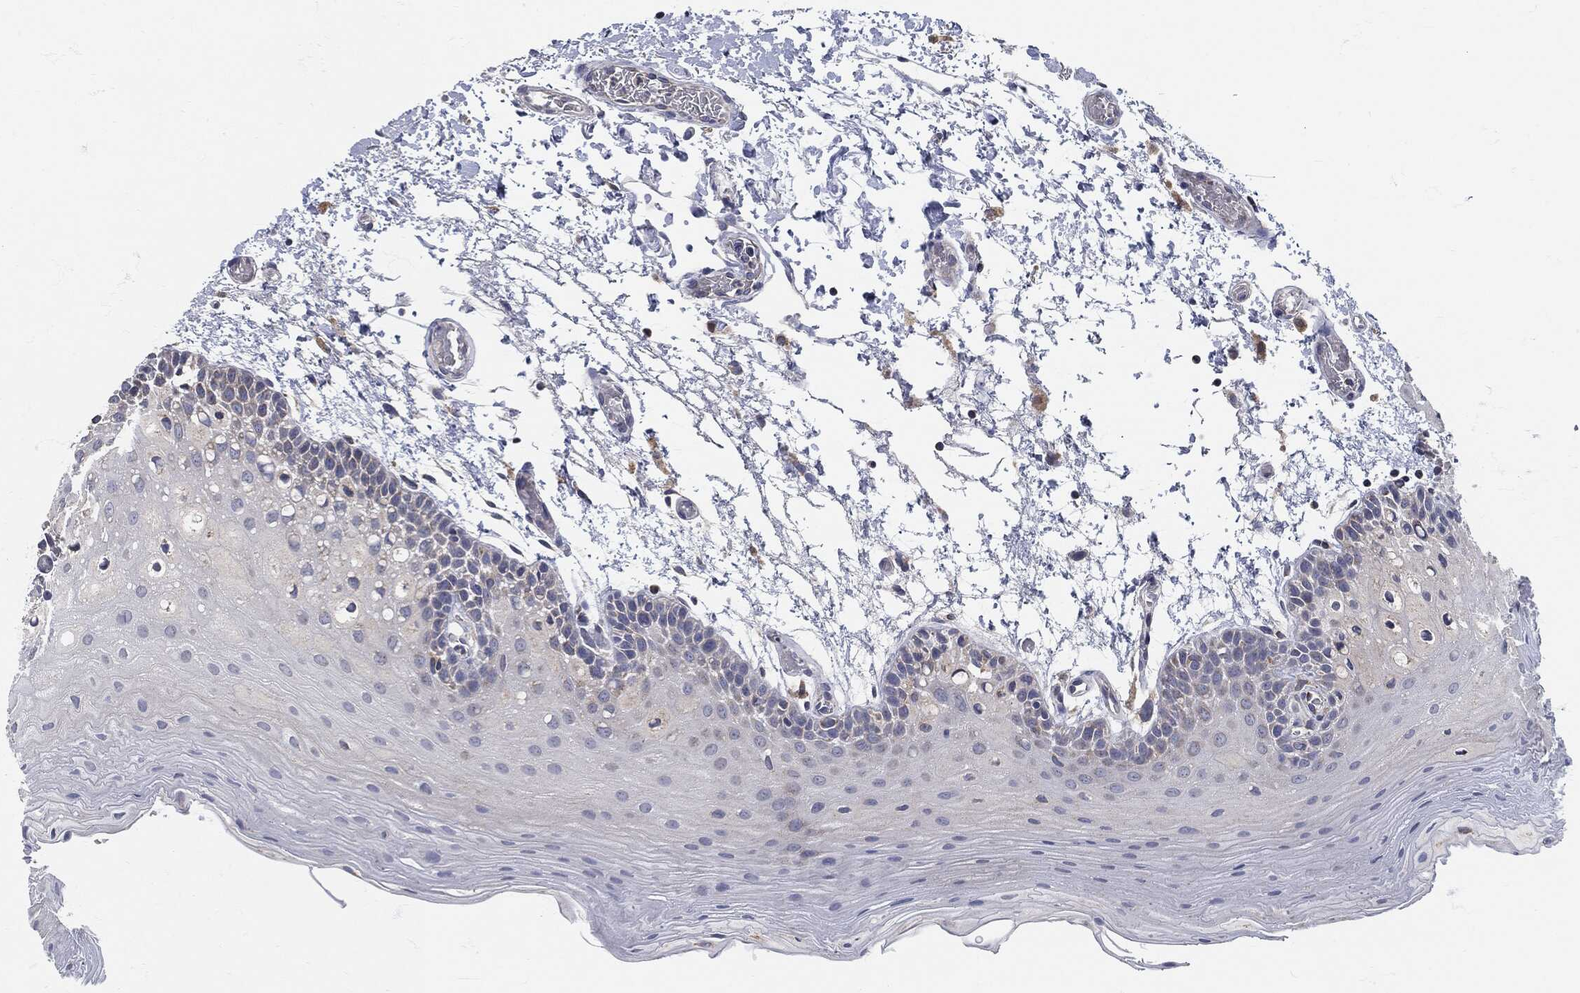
{"staining": {"intensity": "moderate", "quantity": "<25%", "location": "cytoplasmic/membranous"}, "tissue": "oral mucosa", "cell_type": "Squamous epithelial cells", "image_type": "normal", "snomed": [{"axis": "morphology", "description": "Normal tissue, NOS"}, {"axis": "topography", "description": "Oral tissue"}], "caption": "Squamous epithelial cells display low levels of moderate cytoplasmic/membranous positivity in about <25% of cells in benign human oral mucosa.", "gene": "SIGLEC9", "patient": {"sex": "male", "age": 62}}